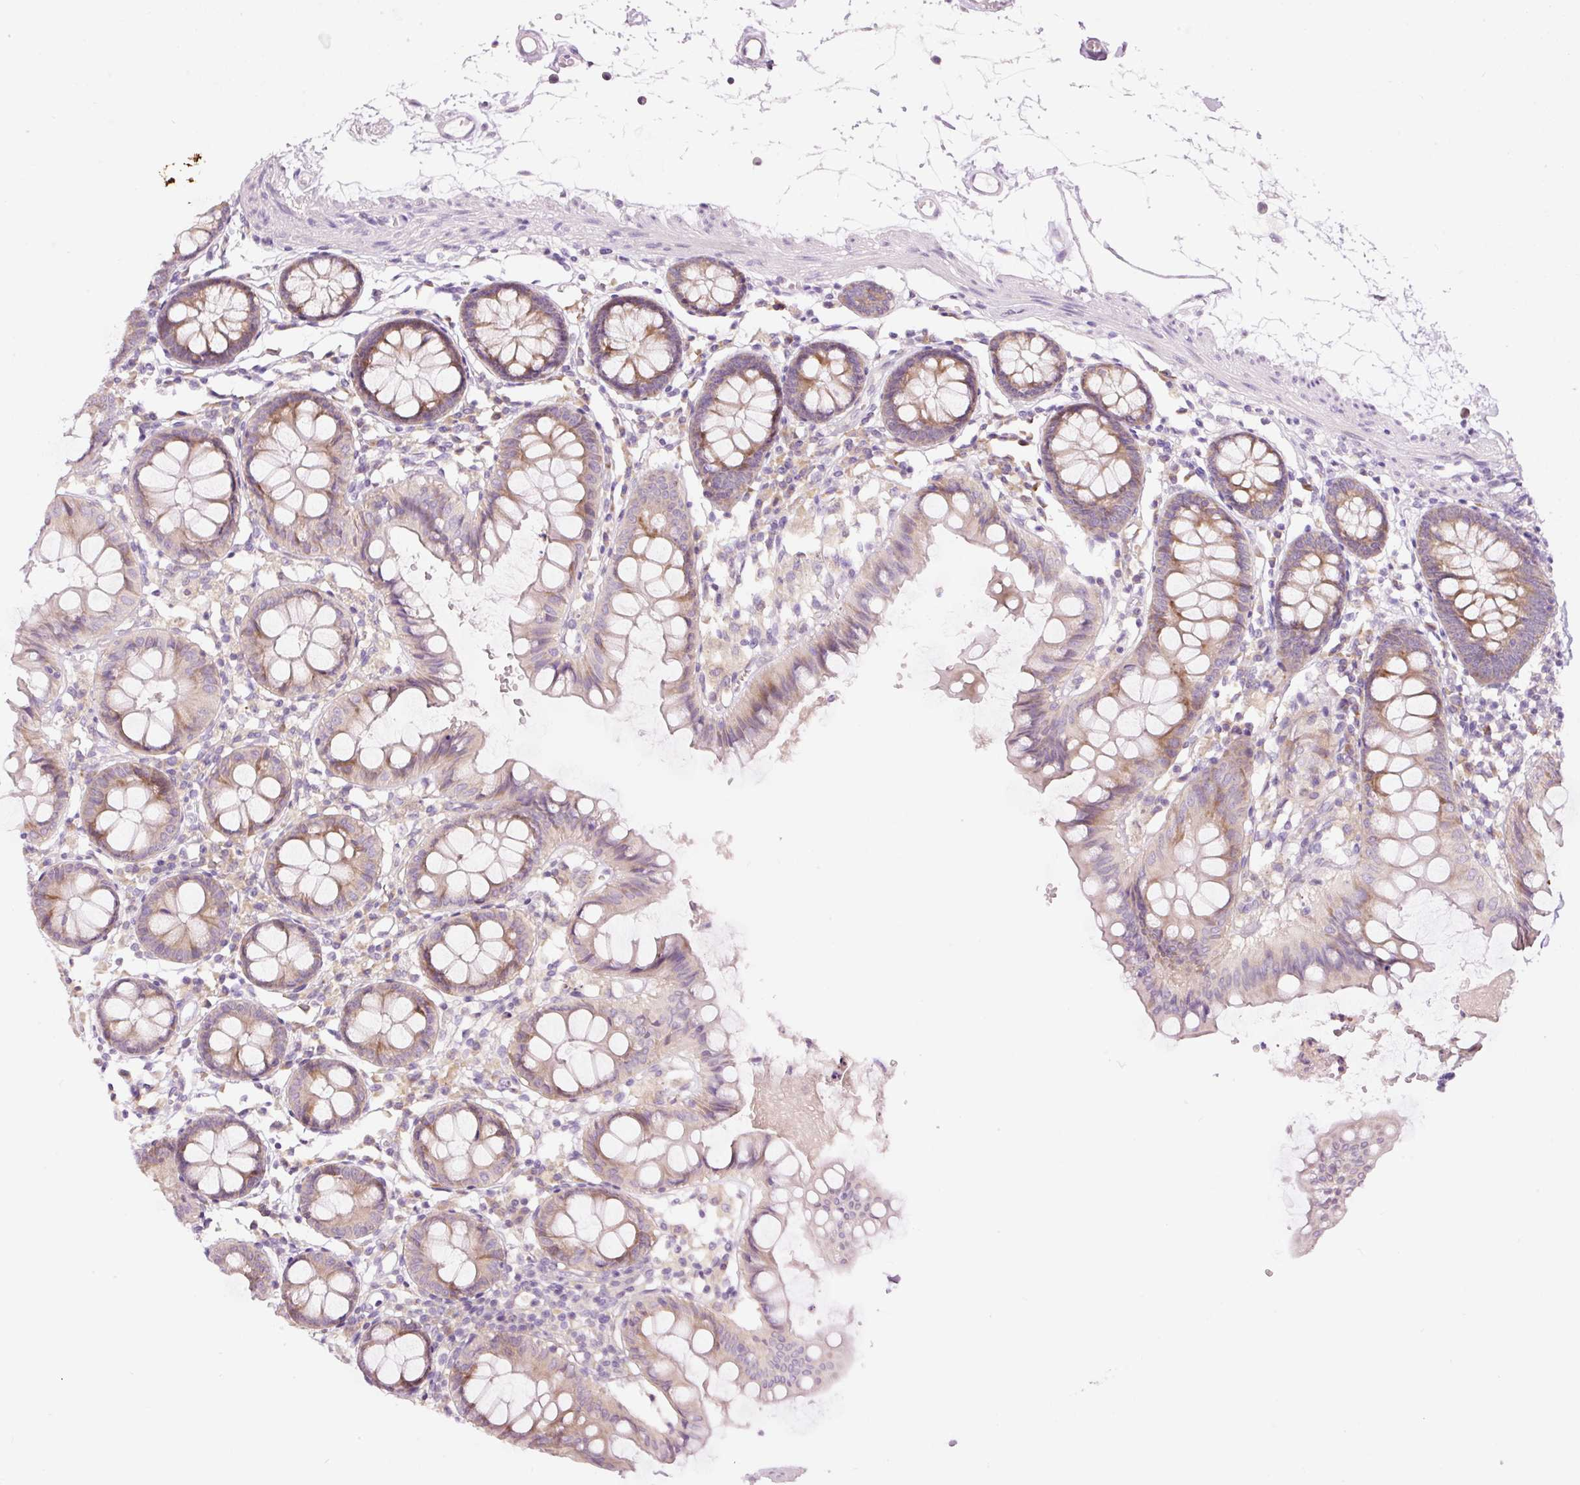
{"staining": {"intensity": "negative", "quantity": "none", "location": "none"}, "tissue": "colon", "cell_type": "Endothelial cells", "image_type": "normal", "snomed": [{"axis": "morphology", "description": "Normal tissue, NOS"}, {"axis": "topography", "description": "Colon"}], "caption": "High power microscopy micrograph of an immunohistochemistry micrograph of unremarkable colon, revealing no significant positivity in endothelial cells.", "gene": "RSPO2", "patient": {"sex": "female", "age": 84}}